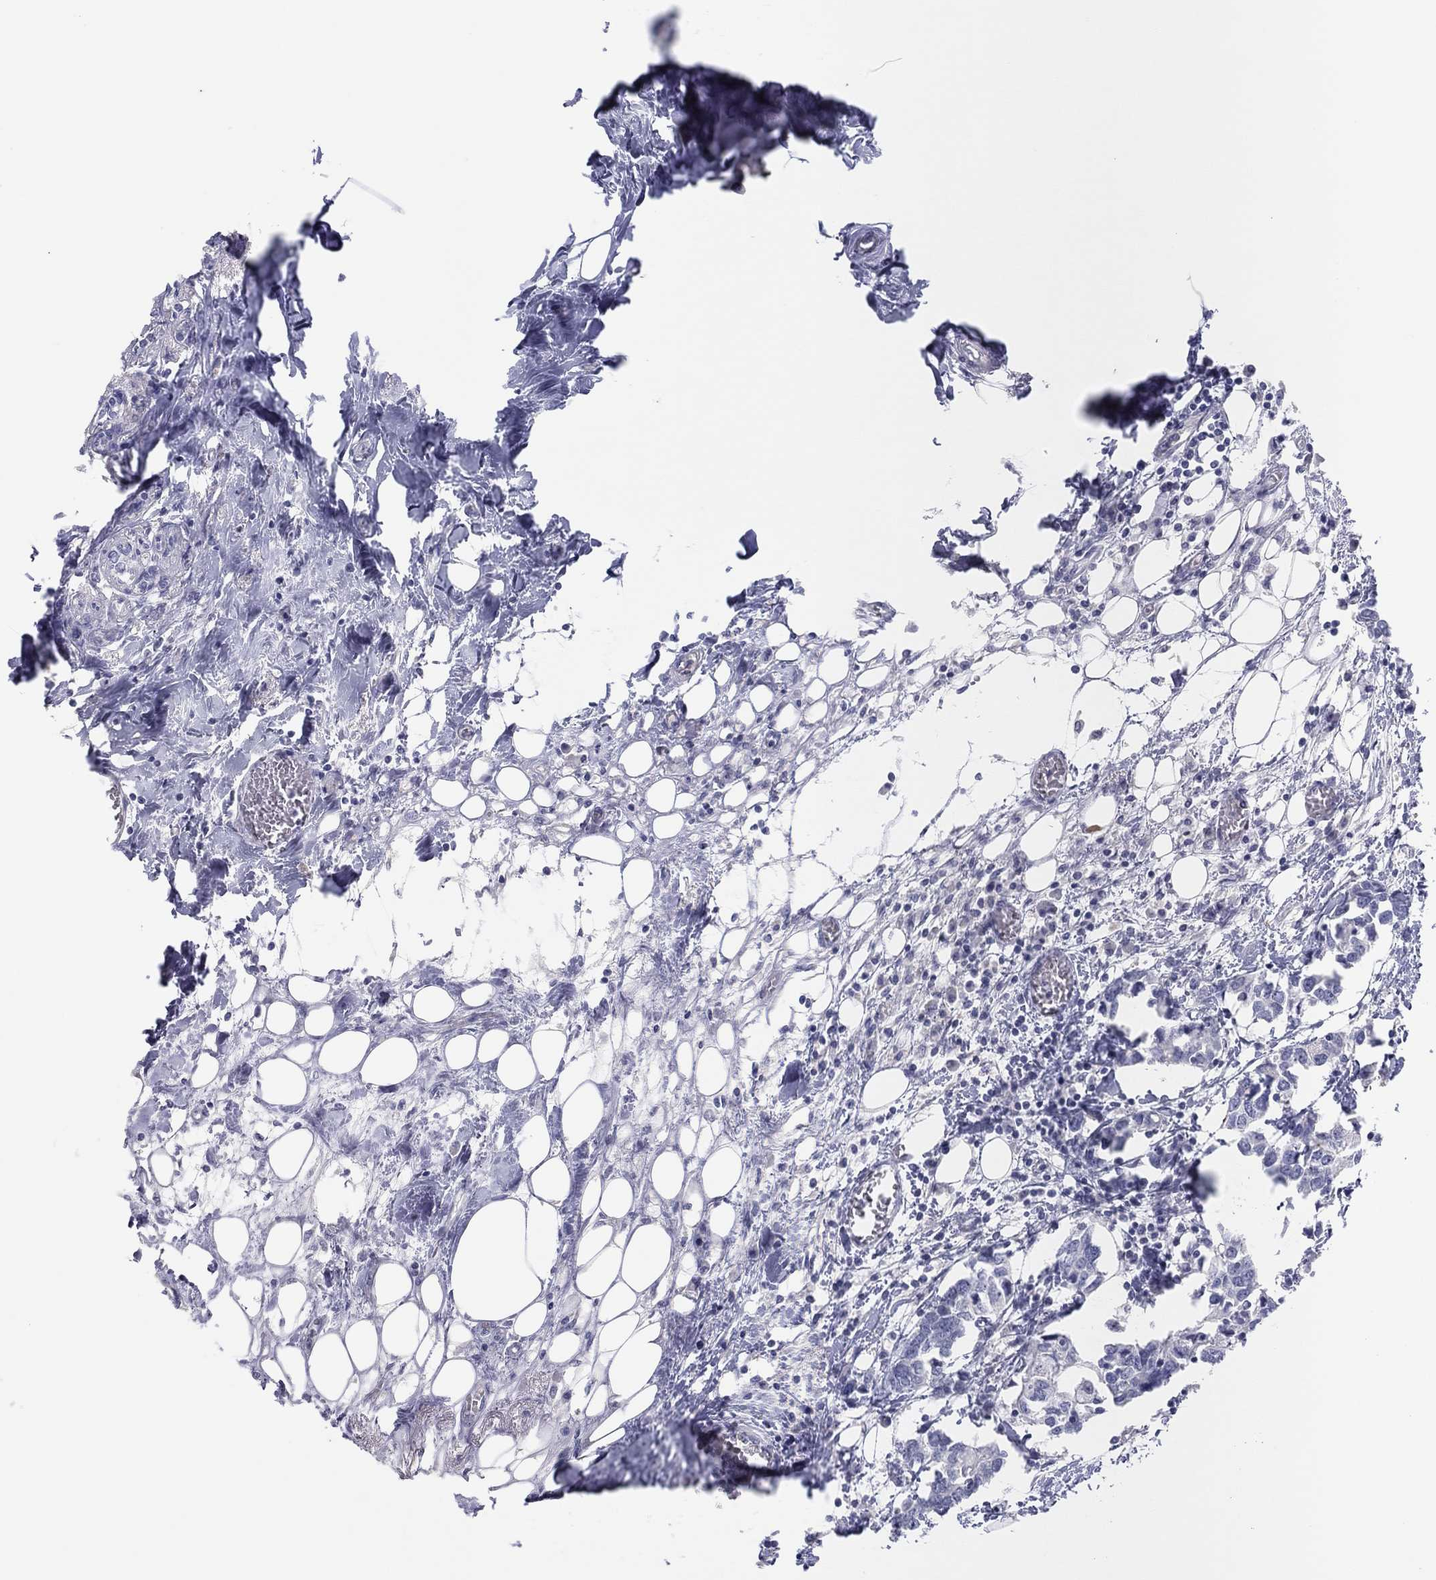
{"staining": {"intensity": "negative", "quantity": "none", "location": "none"}, "tissue": "breast cancer", "cell_type": "Tumor cells", "image_type": "cancer", "snomed": [{"axis": "morphology", "description": "Duct carcinoma"}, {"axis": "topography", "description": "Breast"}], "caption": "High magnification brightfield microscopy of breast intraductal carcinoma stained with DAB (3,3'-diaminobenzidine) (brown) and counterstained with hematoxylin (blue): tumor cells show no significant positivity.", "gene": "CPNE6", "patient": {"sex": "female", "age": 83}}